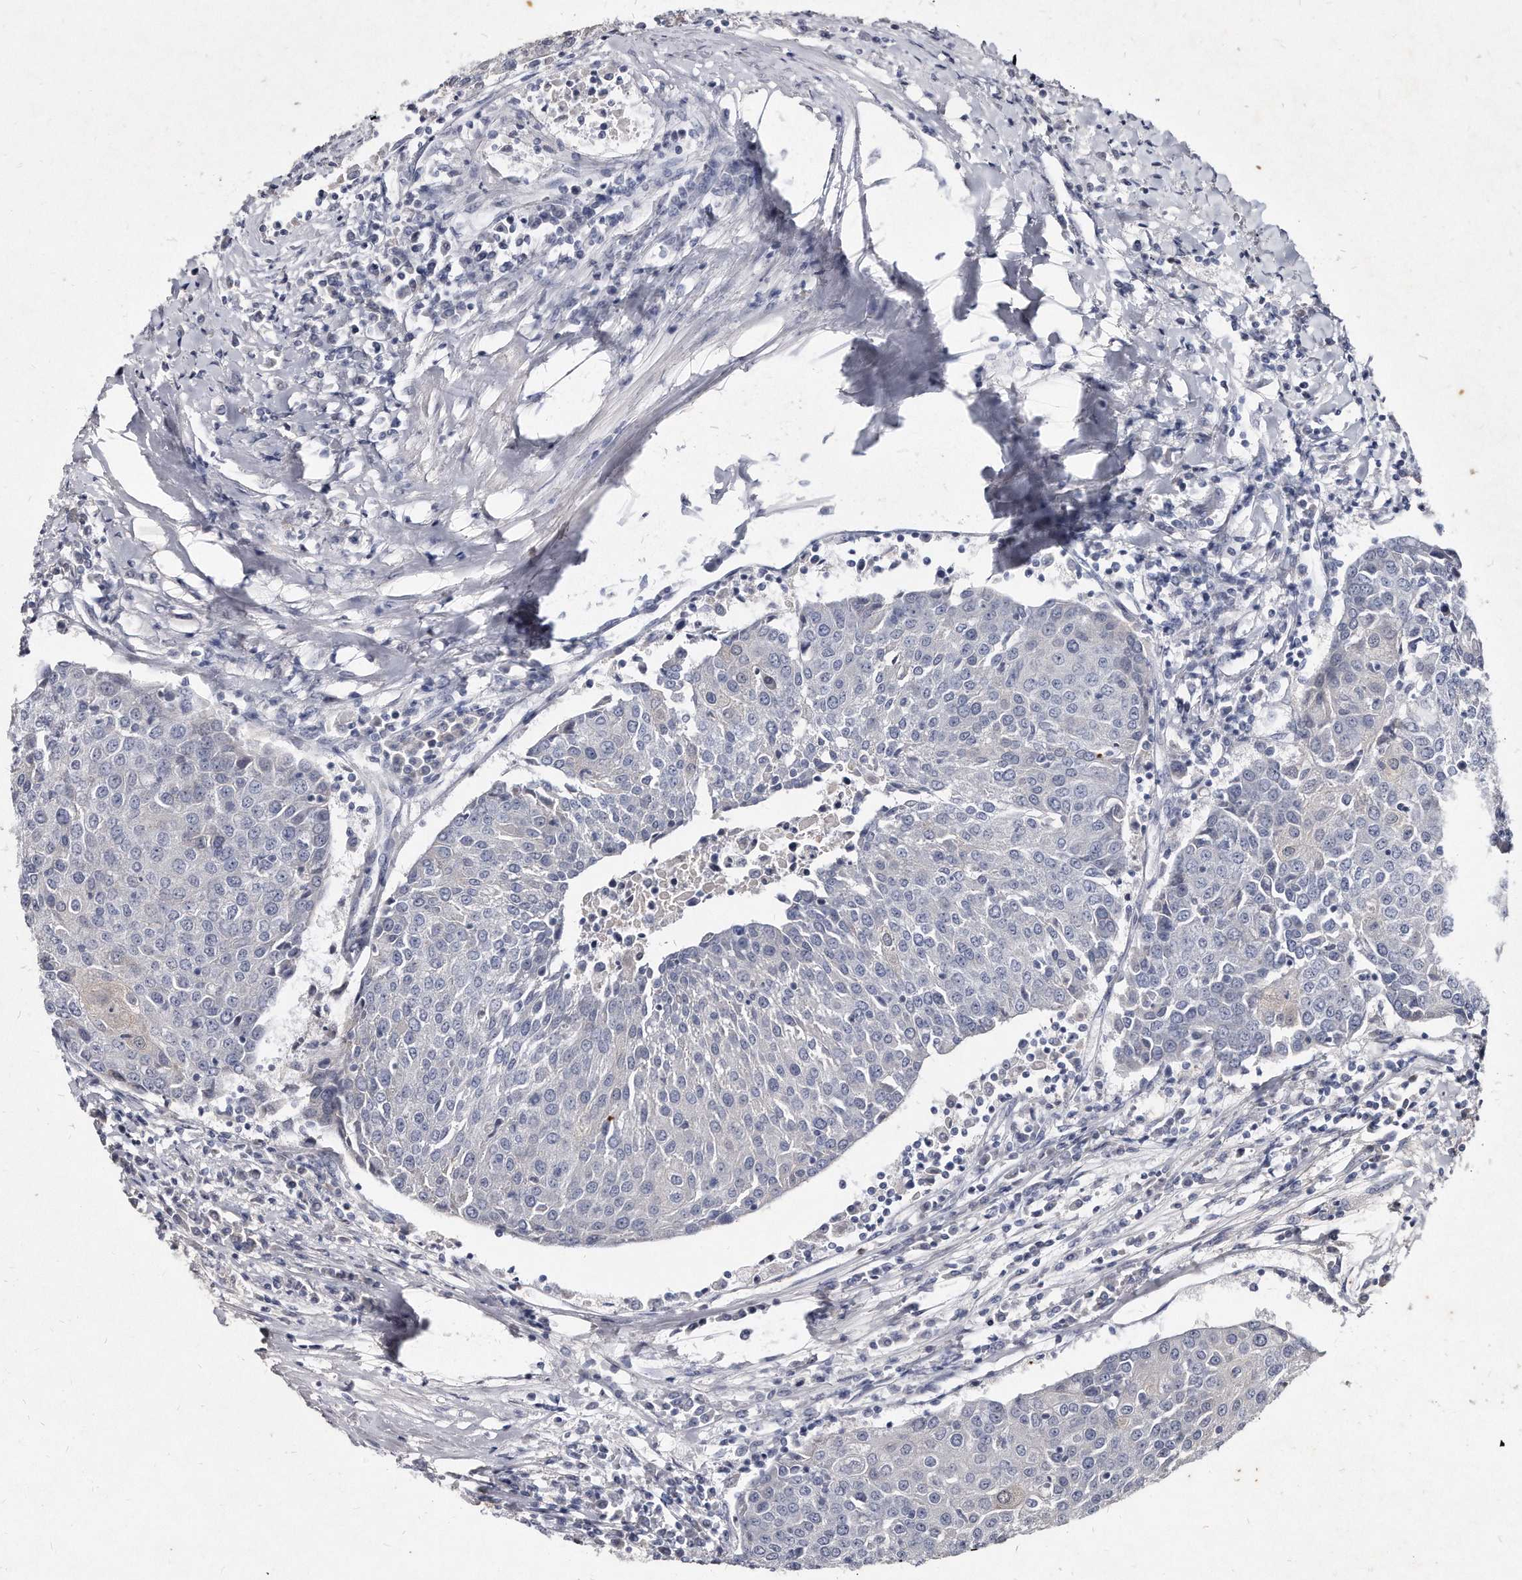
{"staining": {"intensity": "negative", "quantity": "none", "location": "none"}, "tissue": "urothelial cancer", "cell_type": "Tumor cells", "image_type": "cancer", "snomed": [{"axis": "morphology", "description": "Urothelial carcinoma, High grade"}, {"axis": "topography", "description": "Urinary bladder"}], "caption": "High magnification brightfield microscopy of urothelial carcinoma (high-grade) stained with DAB (3,3'-diaminobenzidine) (brown) and counterstained with hematoxylin (blue): tumor cells show no significant expression.", "gene": "KLHDC3", "patient": {"sex": "female", "age": 85}}